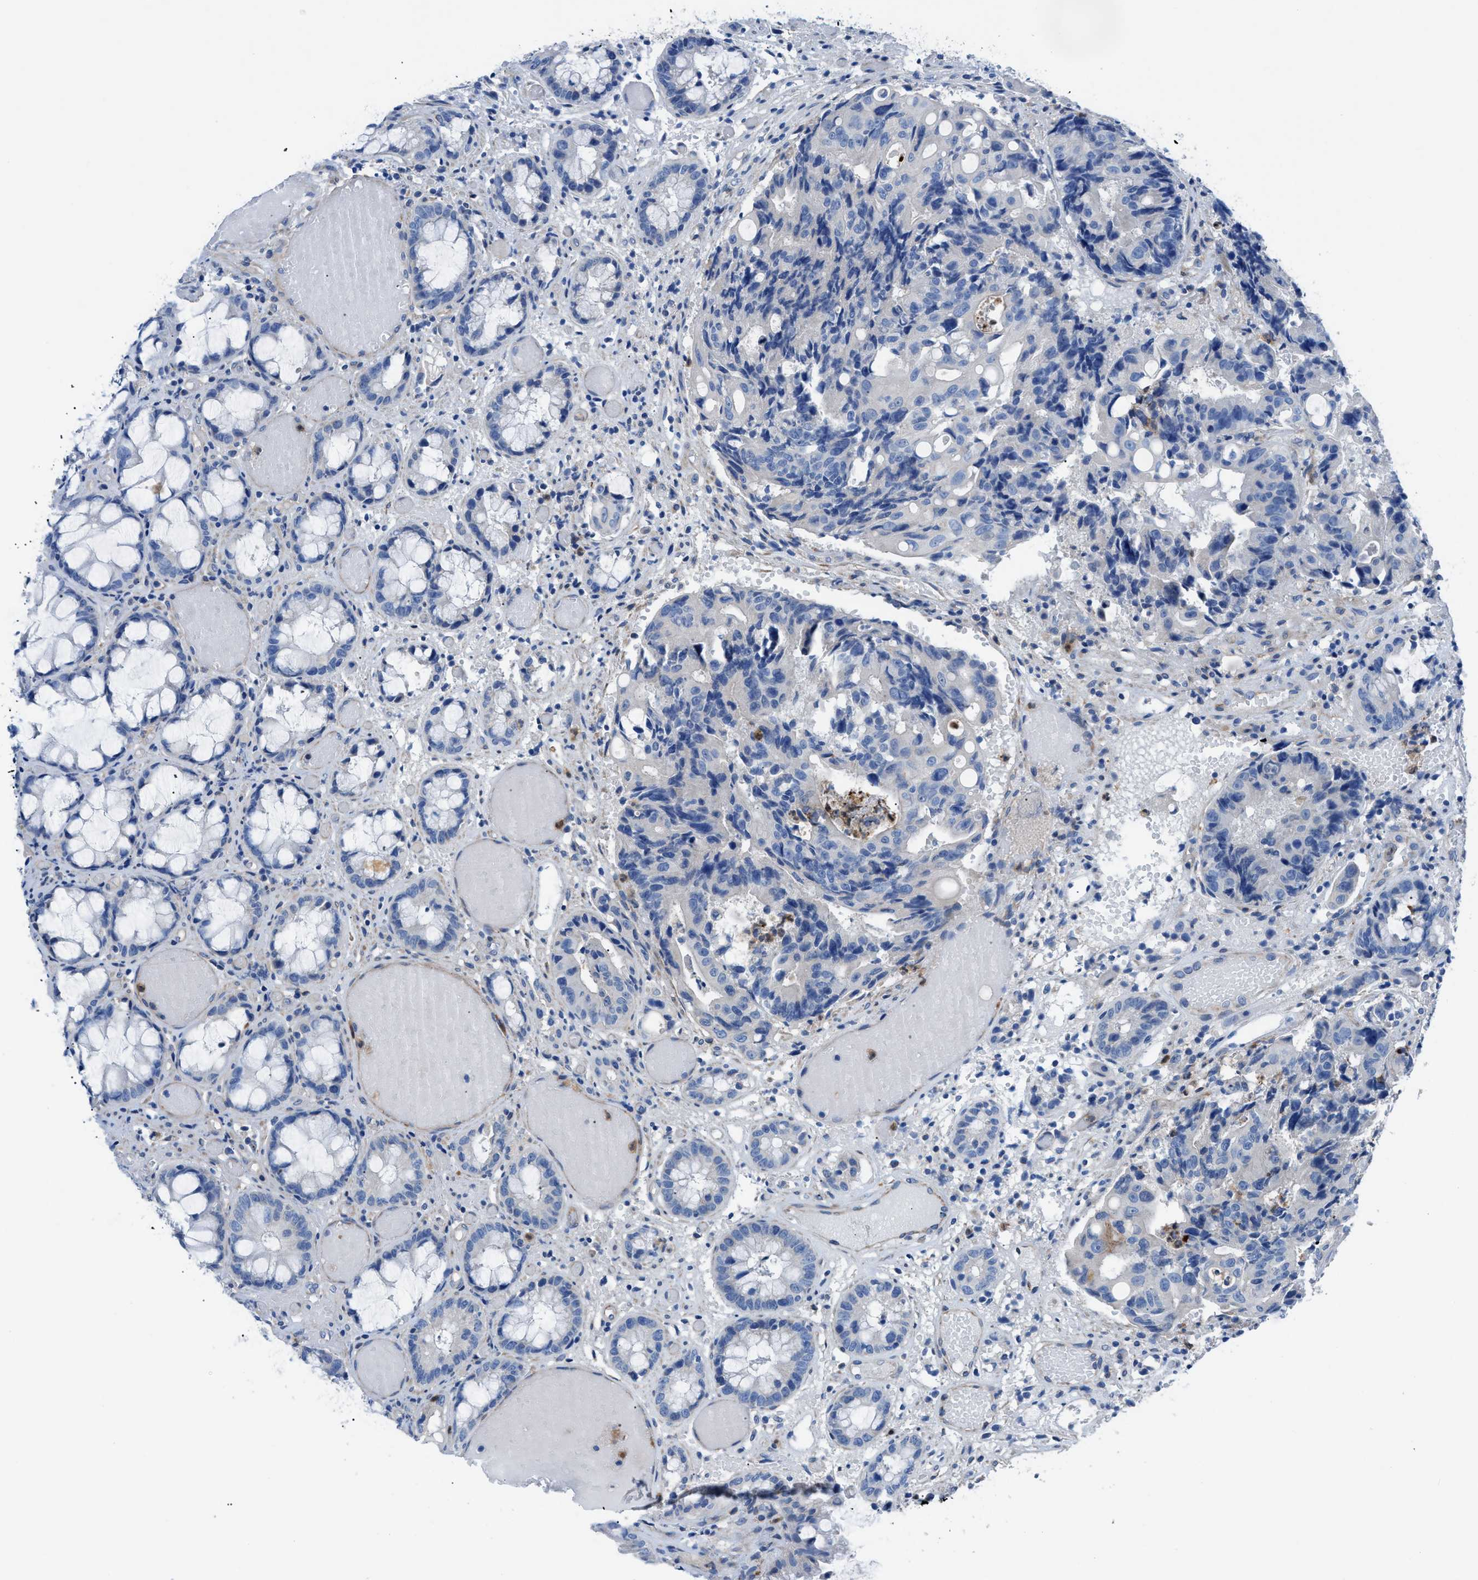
{"staining": {"intensity": "negative", "quantity": "none", "location": "none"}, "tissue": "colorectal cancer", "cell_type": "Tumor cells", "image_type": "cancer", "snomed": [{"axis": "morphology", "description": "Adenocarcinoma, NOS"}, {"axis": "topography", "description": "Colon"}], "caption": "Tumor cells show no significant expression in colorectal cancer (adenocarcinoma).", "gene": "ITPR1", "patient": {"sex": "female", "age": 57}}